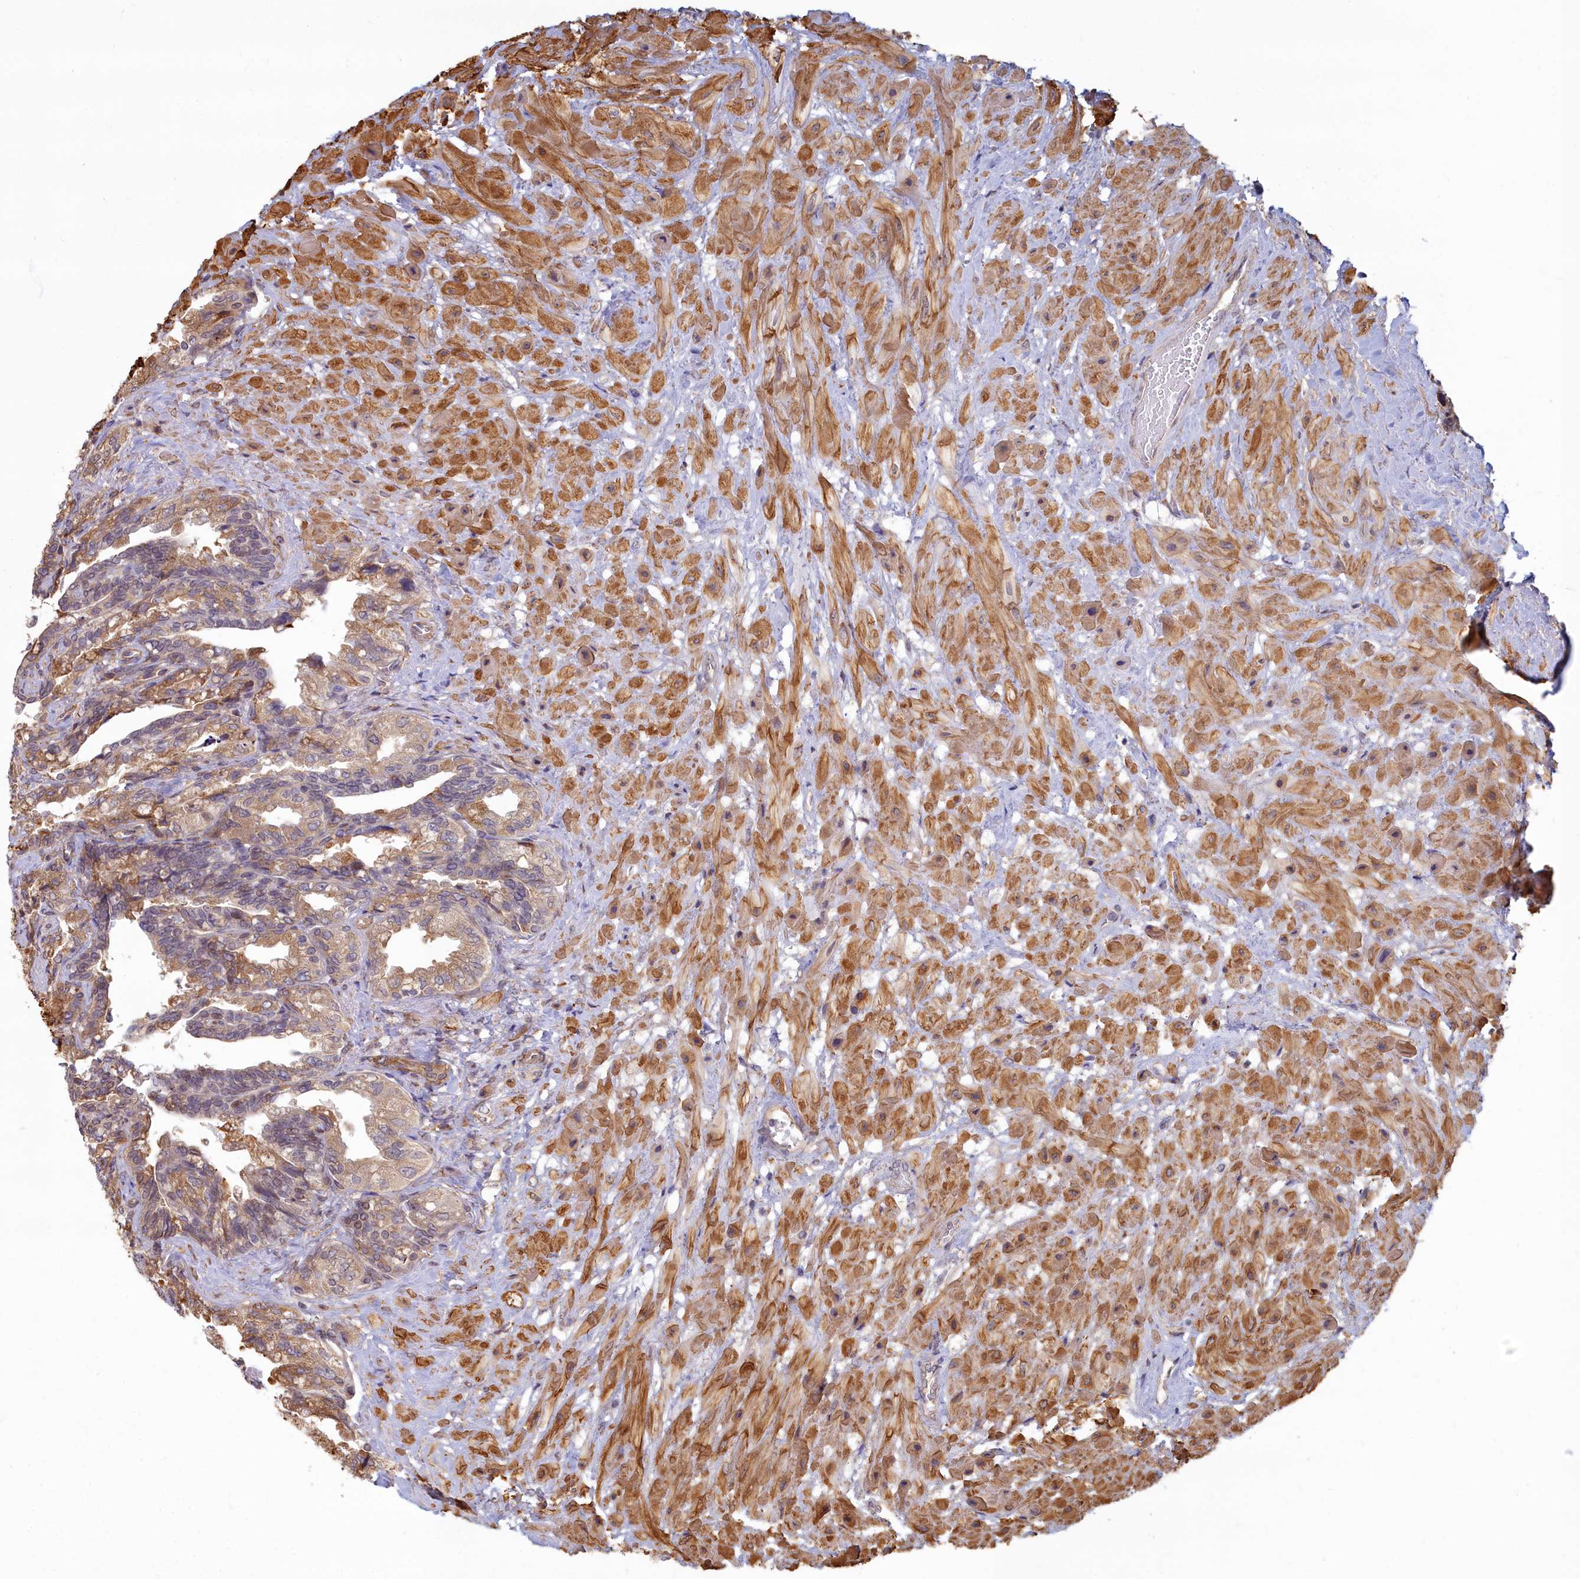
{"staining": {"intensity": "moderate", "quantity": "<25%", "location": "cytoplasmic/membranous"}, "tissue": "seminal vesicle", "cell_type": "Glandular cells", "image_type": "normal", "snomed": [{"axis": "morphology", "description": "Normal tissue, NOS"}, {"axis": "topography", "description": "Seminal veicle"}, {"axis": "topography", "description": "Peripheral nerve tissue"}], "caption": "Protein staining demonstrates moderate cytoplasmic/membranous staining in about <25% of glandular cells in unremarkable seminal vesicle.", "gene": "MAK16", "patient": {"sex": "male", "age": 60}}